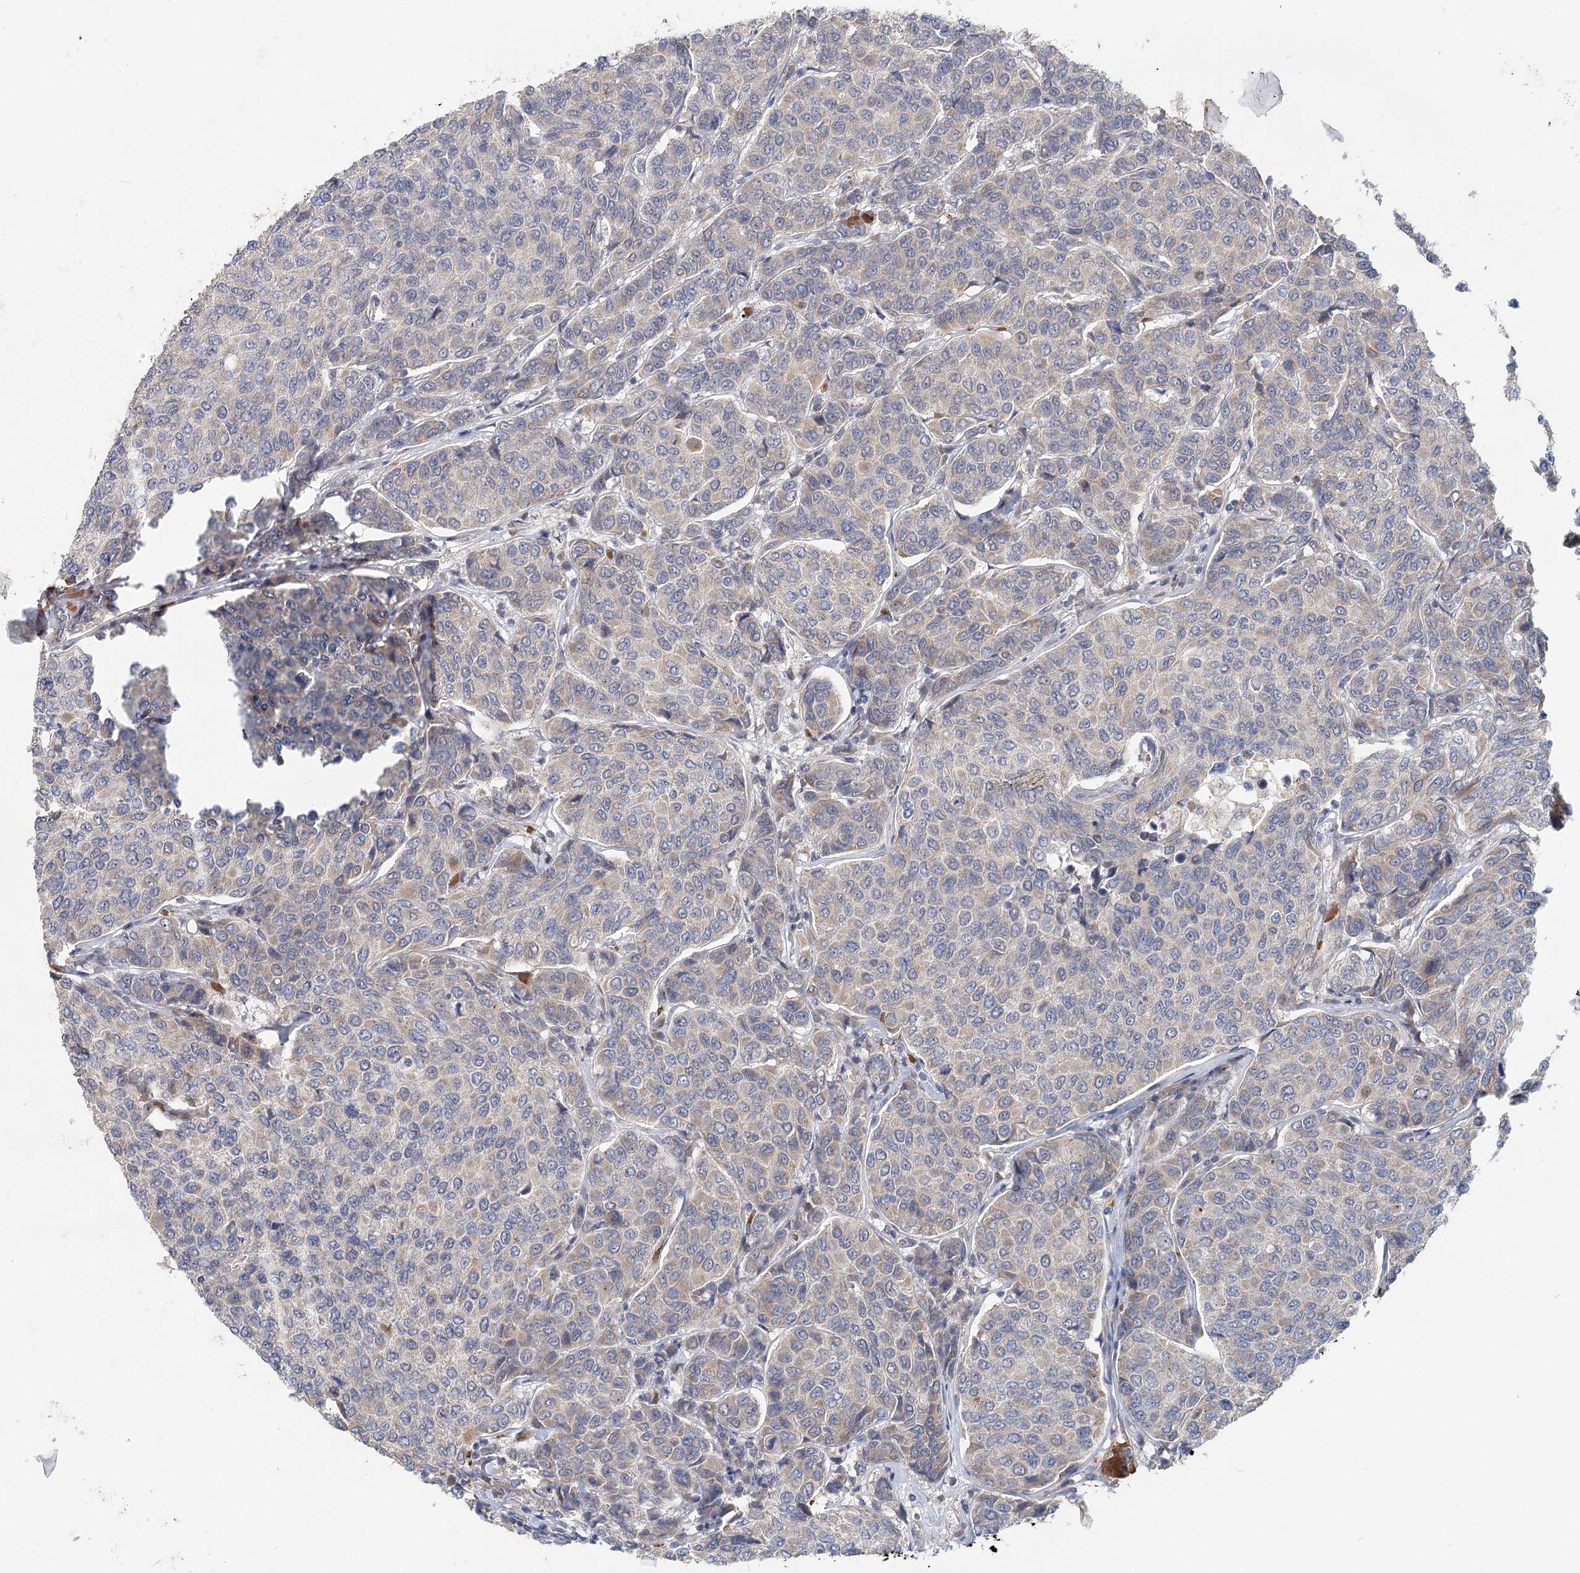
{"staining": {"intensity": "negative", "quantity": "none", "location": "none"}, "tissue": "breast cancer", "cell_type": "Tumor cells", "image_type": "cancer", "snomed": [{"axis": "morphology", "description": "Duct carcinoma"}, {"axis": "topography", "description": "Breast"}], "caption": "This is an immunohistochemistry image of invasive ductal carcinoma (breast). There is no positivity in tumor cells.", "gene": "FBXO7", "patient": {"sex": "female", "age": 55}}